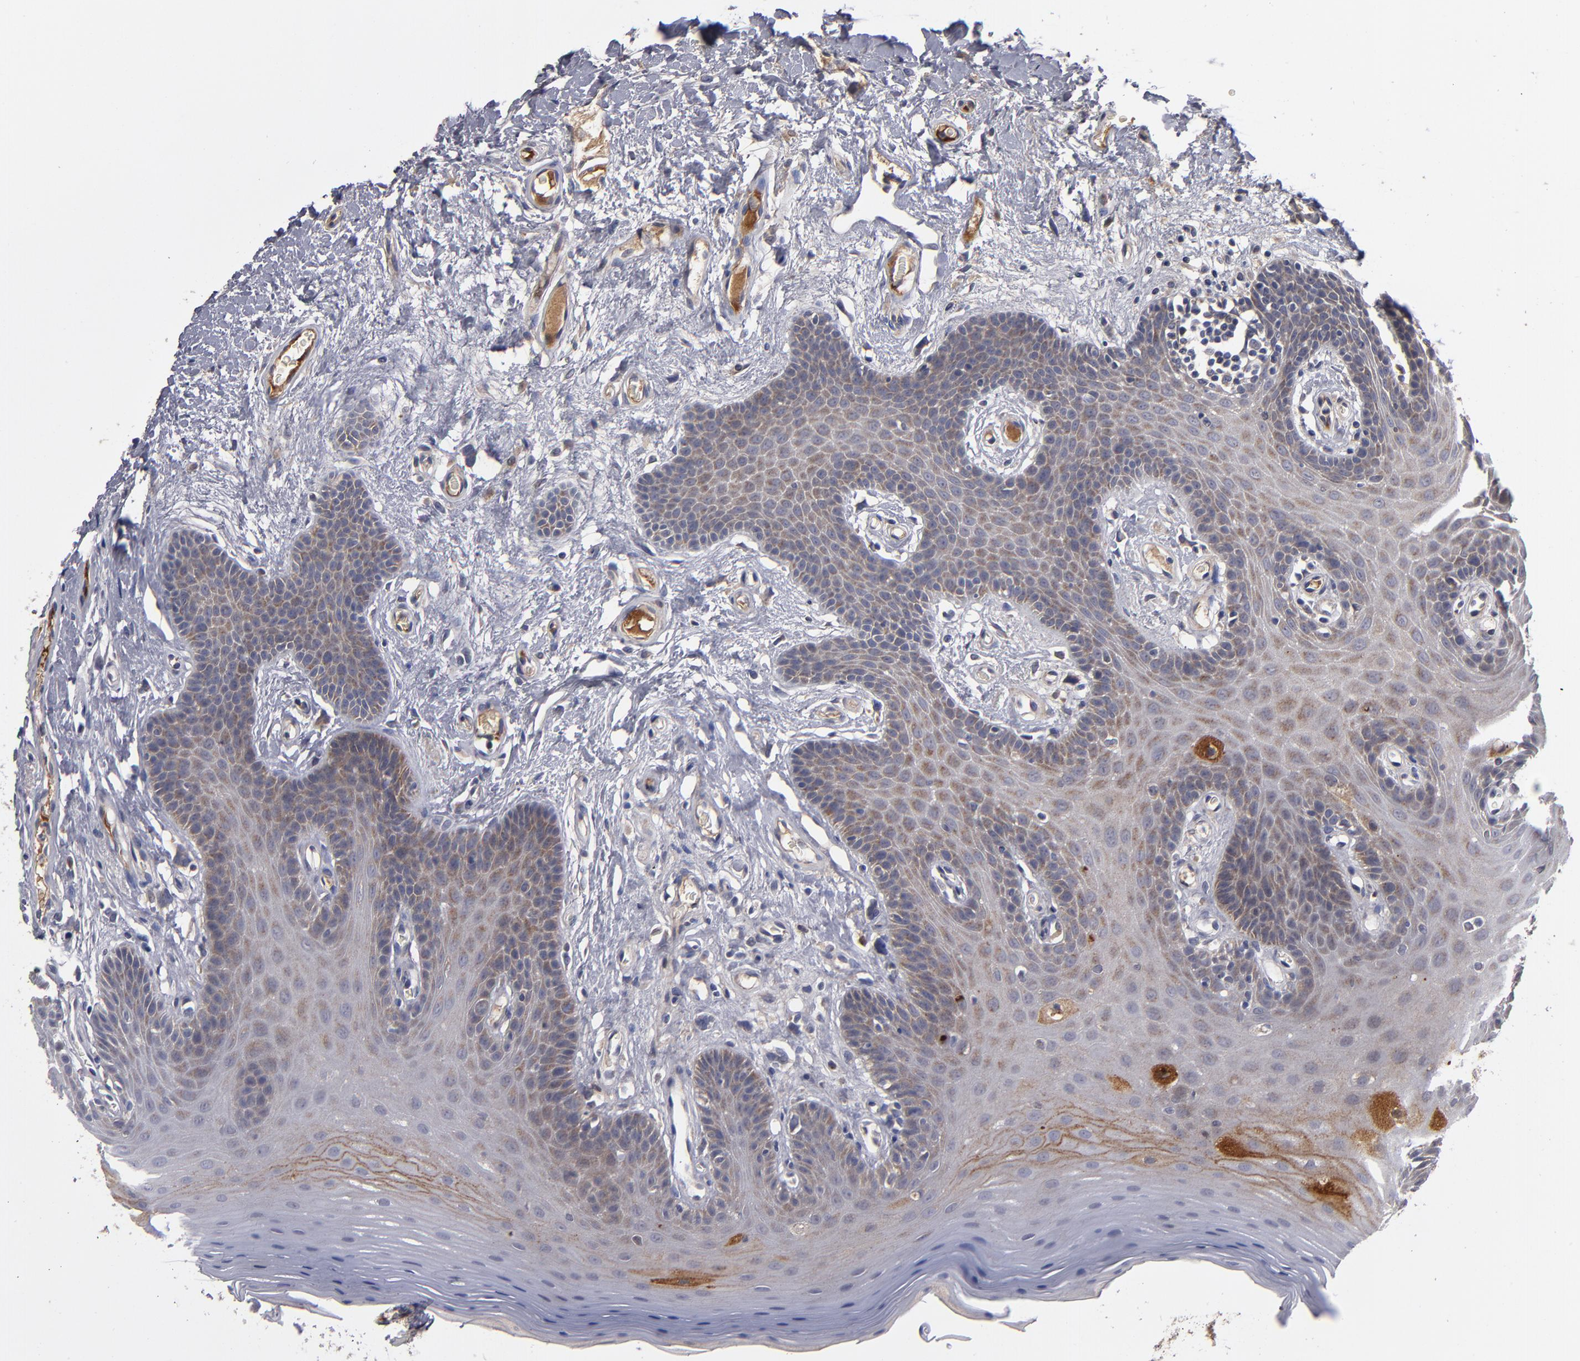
{"staining": {"intensity": "strong", "quantity": "<25%", "location": "cytoplasmic/membranous"}, "tissue": "oral mucosa", "cell_type": "Squamous epithelial cells", "image_type": "normal", "snomed": [{"axis": "morphology", "description": "Normal tissue, NOS"}, {"axis": "morphology", "description": "Squamous cell carcinoma, NOS"}, {"axis": "topography", "description": "Skeletal muscle"}, {"axis": "topography", "description": "Oral tissue"}, {"axis": "topography", "description": "Head-Neck"}], "caption": "Immunohistochemical staining of benign oral mucosa demonstrates strong cytoplasmic/membranous protein positivity in approximately <25% of squamous epithelial cells.", "gene": "EXD2", "patient": {"sex": "male", "age": 71}}